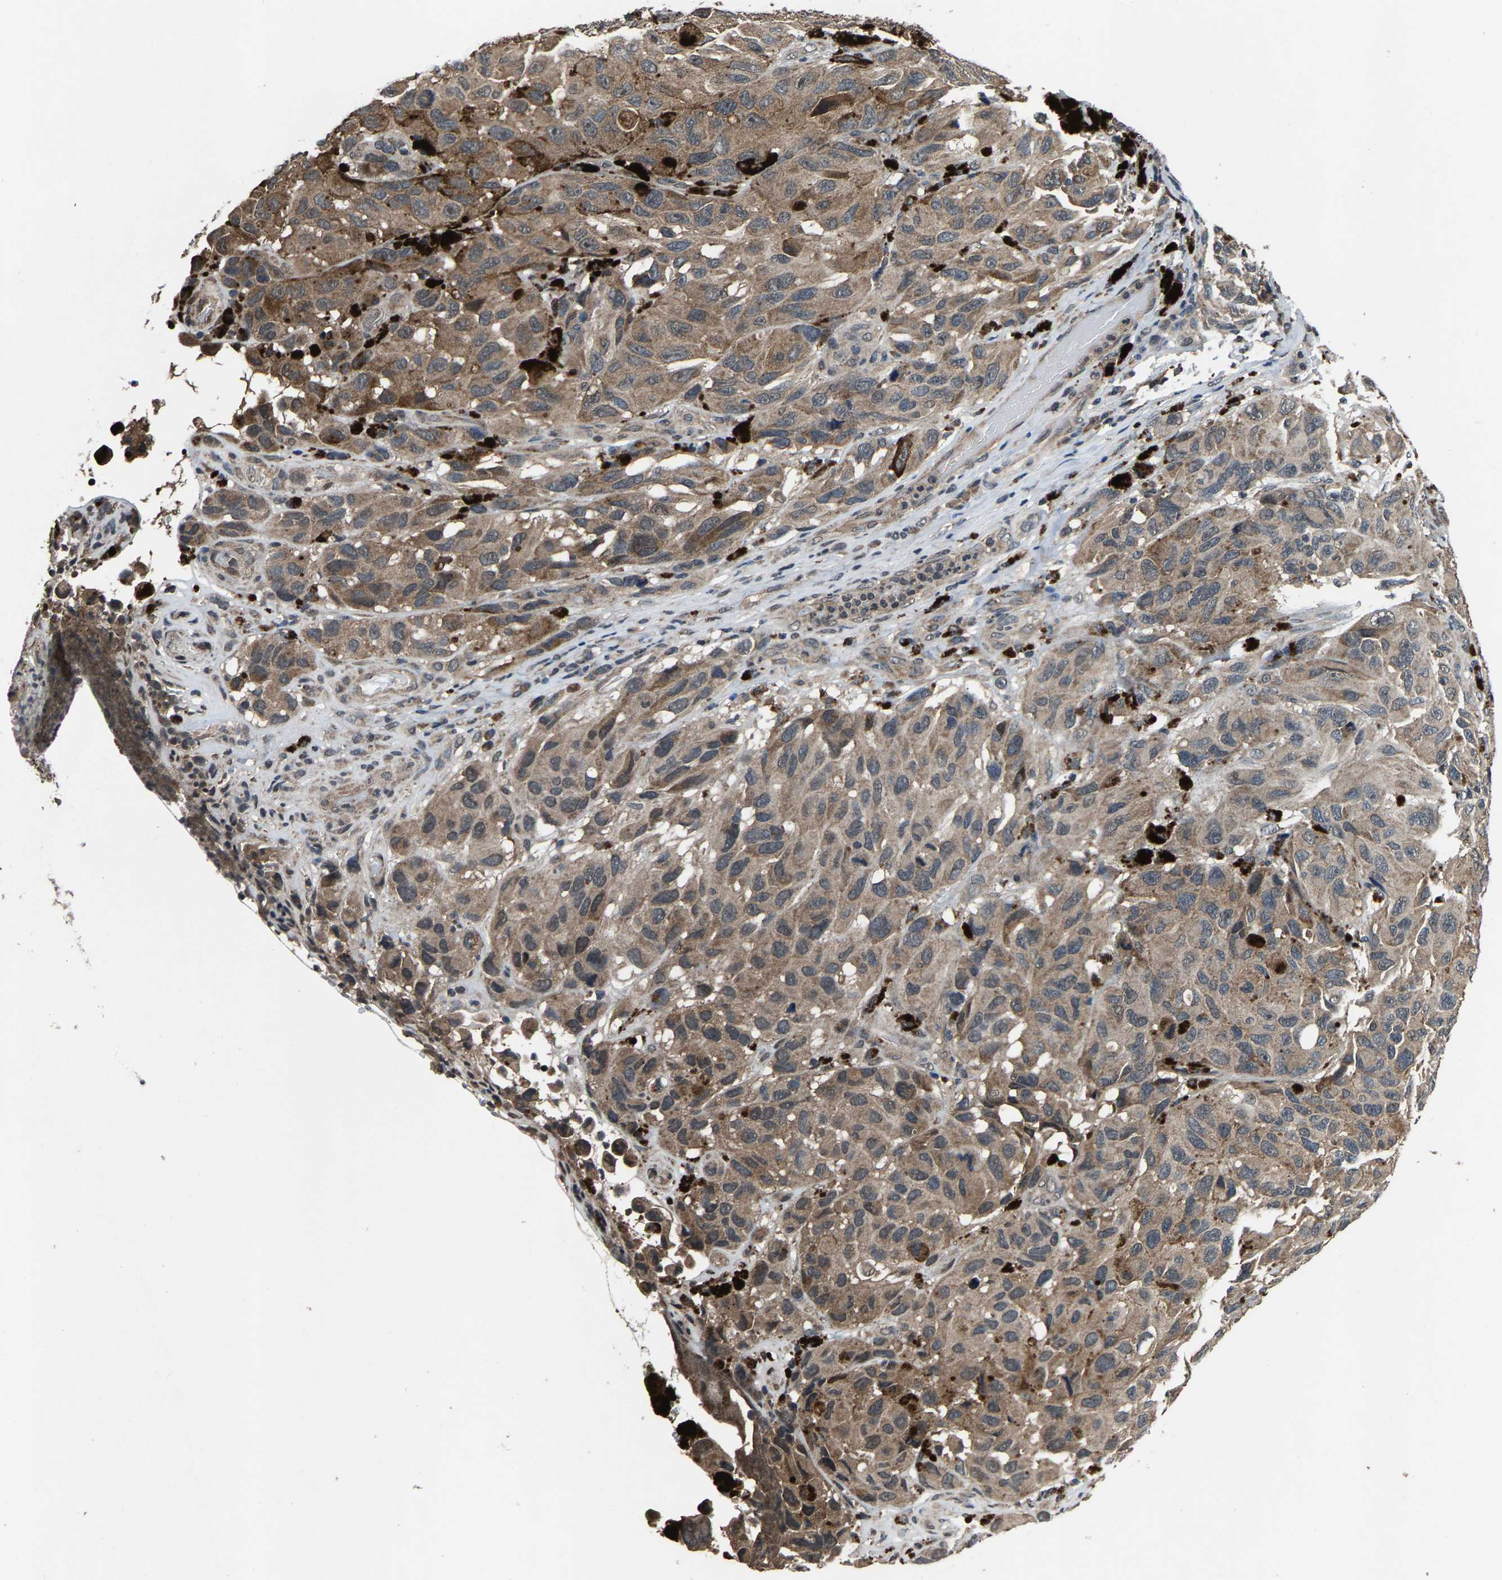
{"staining": {"intensity": "moderate", "quantity": ">75%", "location": "cytoplasmic/membranous"}, "tissue": "melanoma", "cell_type": "Tumor cells", "image_type": "cancer", "snomed": [{"axis": "morphology", "description": "Malignant melanoma, NOS"}, {"axis": "topography", "description": "Skin"}], "caption": "Protein staining of malignant melanoma tissue reveals moderate cytoplasmic/membranous staining in approximately >75% of tumor cells. (DAB (3,3'-diaminobenzidine) IHC, brown staining for protein, blue staining for nuclei).", "gene": "HUWE1", "patient": {"sex": "female", "age": 73}}